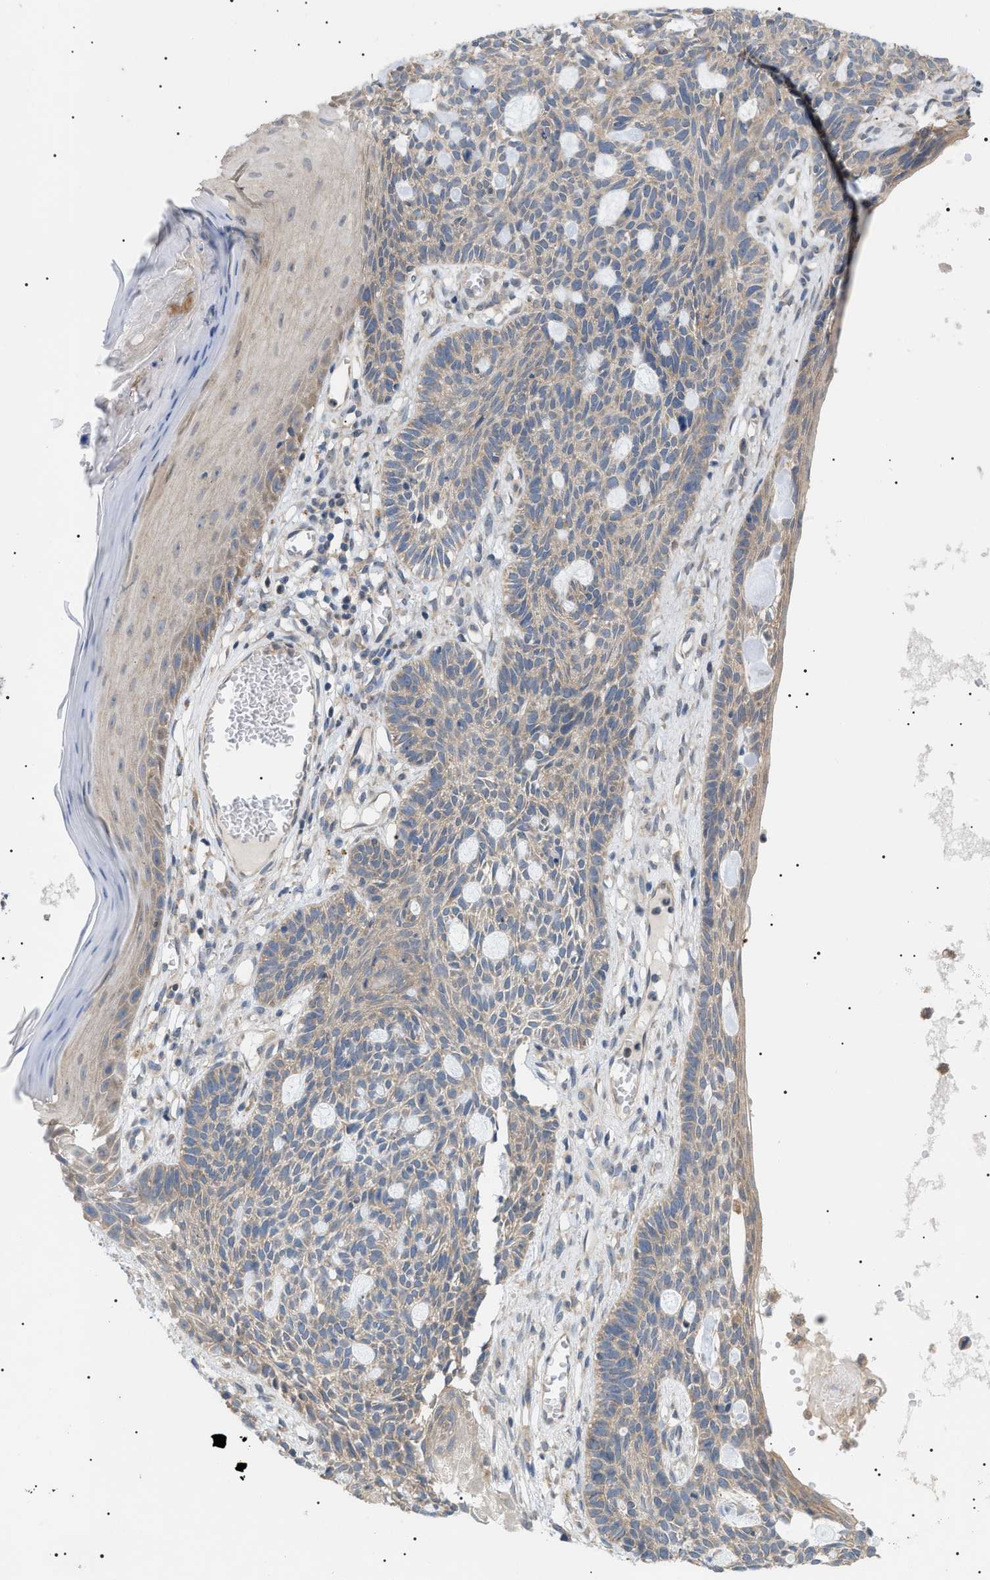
{"staining": {"intensity": "weak", "quantity": "<25%", "location": "cytoplasmic/membranous"}, "tissue": "skin cancer", "cell_type": "Tumor cells", "image_type": "cancer", "snomed": [{"axis": "morphology", "description": "Basal cell carcinoma"}, {"axis": "topography", "description": "Skin"}], "caption": "Histopathology image shows no significant protein positivity in tumor cells of skin cancer (basal cell carcinoma). (Immunohistochemistry (ihc), brightfield microscopy, high magnification).", "gene": "IRS2", "patient": {"sex": "male", "age": 67}}